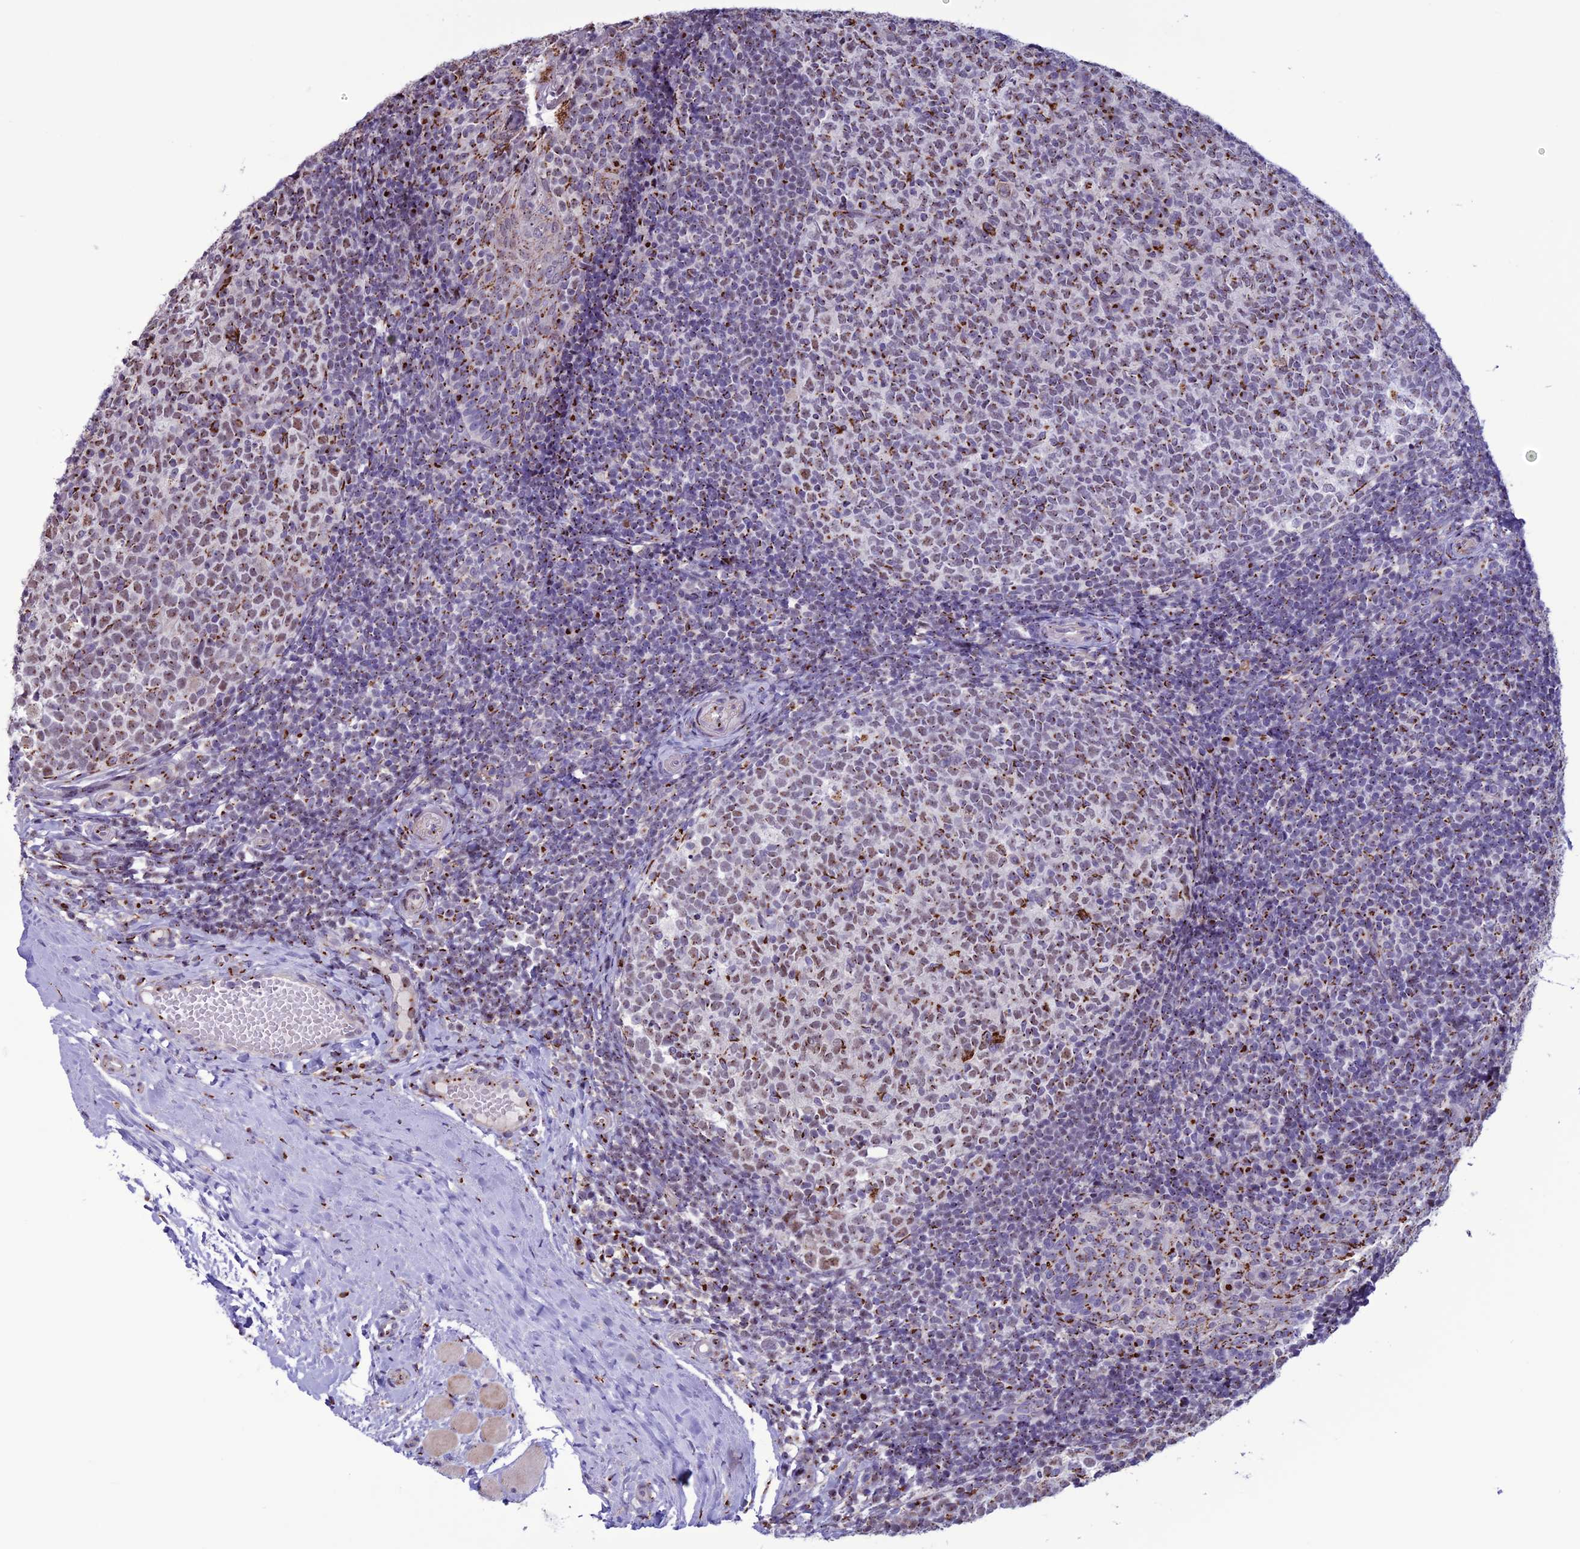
{"staining": {"intensity": "strong", "quantity": "25%-75%", "location": "cytoplasmic/membranous"}, "tissue": "tonsil", "cell_type": "Germinal center cells", "image_type": "normal", "snomed": [{"axis": "morphology", "description": "Normal tissue, NOS"}, {"axis": "topography", "description": "Tonsil"}], "caption": "Immunohistochemical staining of unremarkable human tonsil displays high levels of strong cytoplasmic/membranous staining in approximately 25%-75% of germinal center cells.", "gene": "PLEKHA4", "patient": {"sex": "female", "age": 19}}